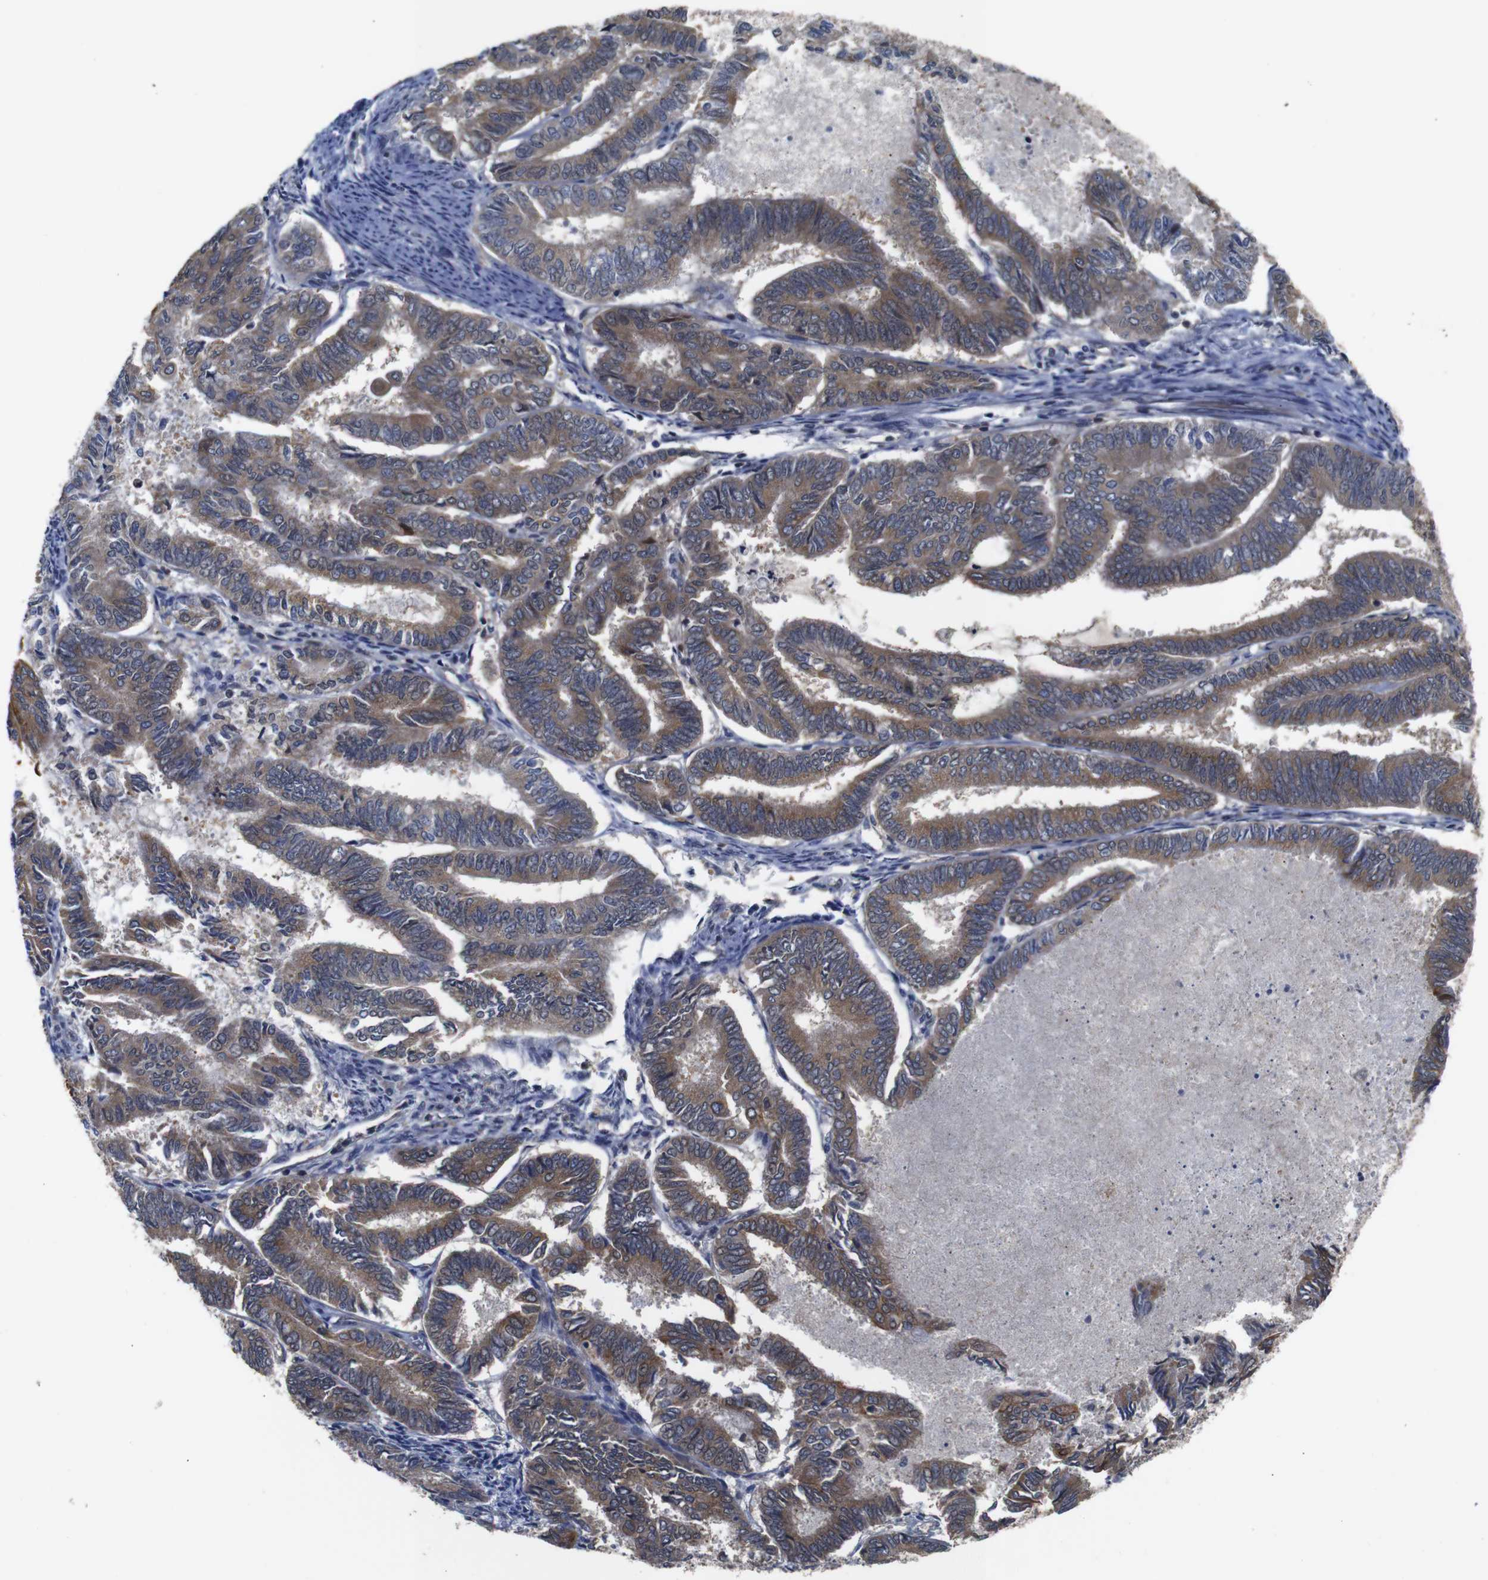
{"staining": {"intensity": "moderate", "quantity": ">75%", "location": "cytoplasmic/membranous"}, "tissue": "endometrial cancer", "cell_type": "Tumor cells", "image_type": "cancer", "snomed": [{"axis": "morphology", "description": "Adenocarcinoma, NOS"}, {"axis": "topography", "description": "Endometrium"}], "caption": "Tumor cells reveal moderate cytoplasmic/membranous staining in about >75% of cells in adenocarcinoma (endometrial).", "gene": "BRWD3", "patient": {"sex": "female", "age": 86}}